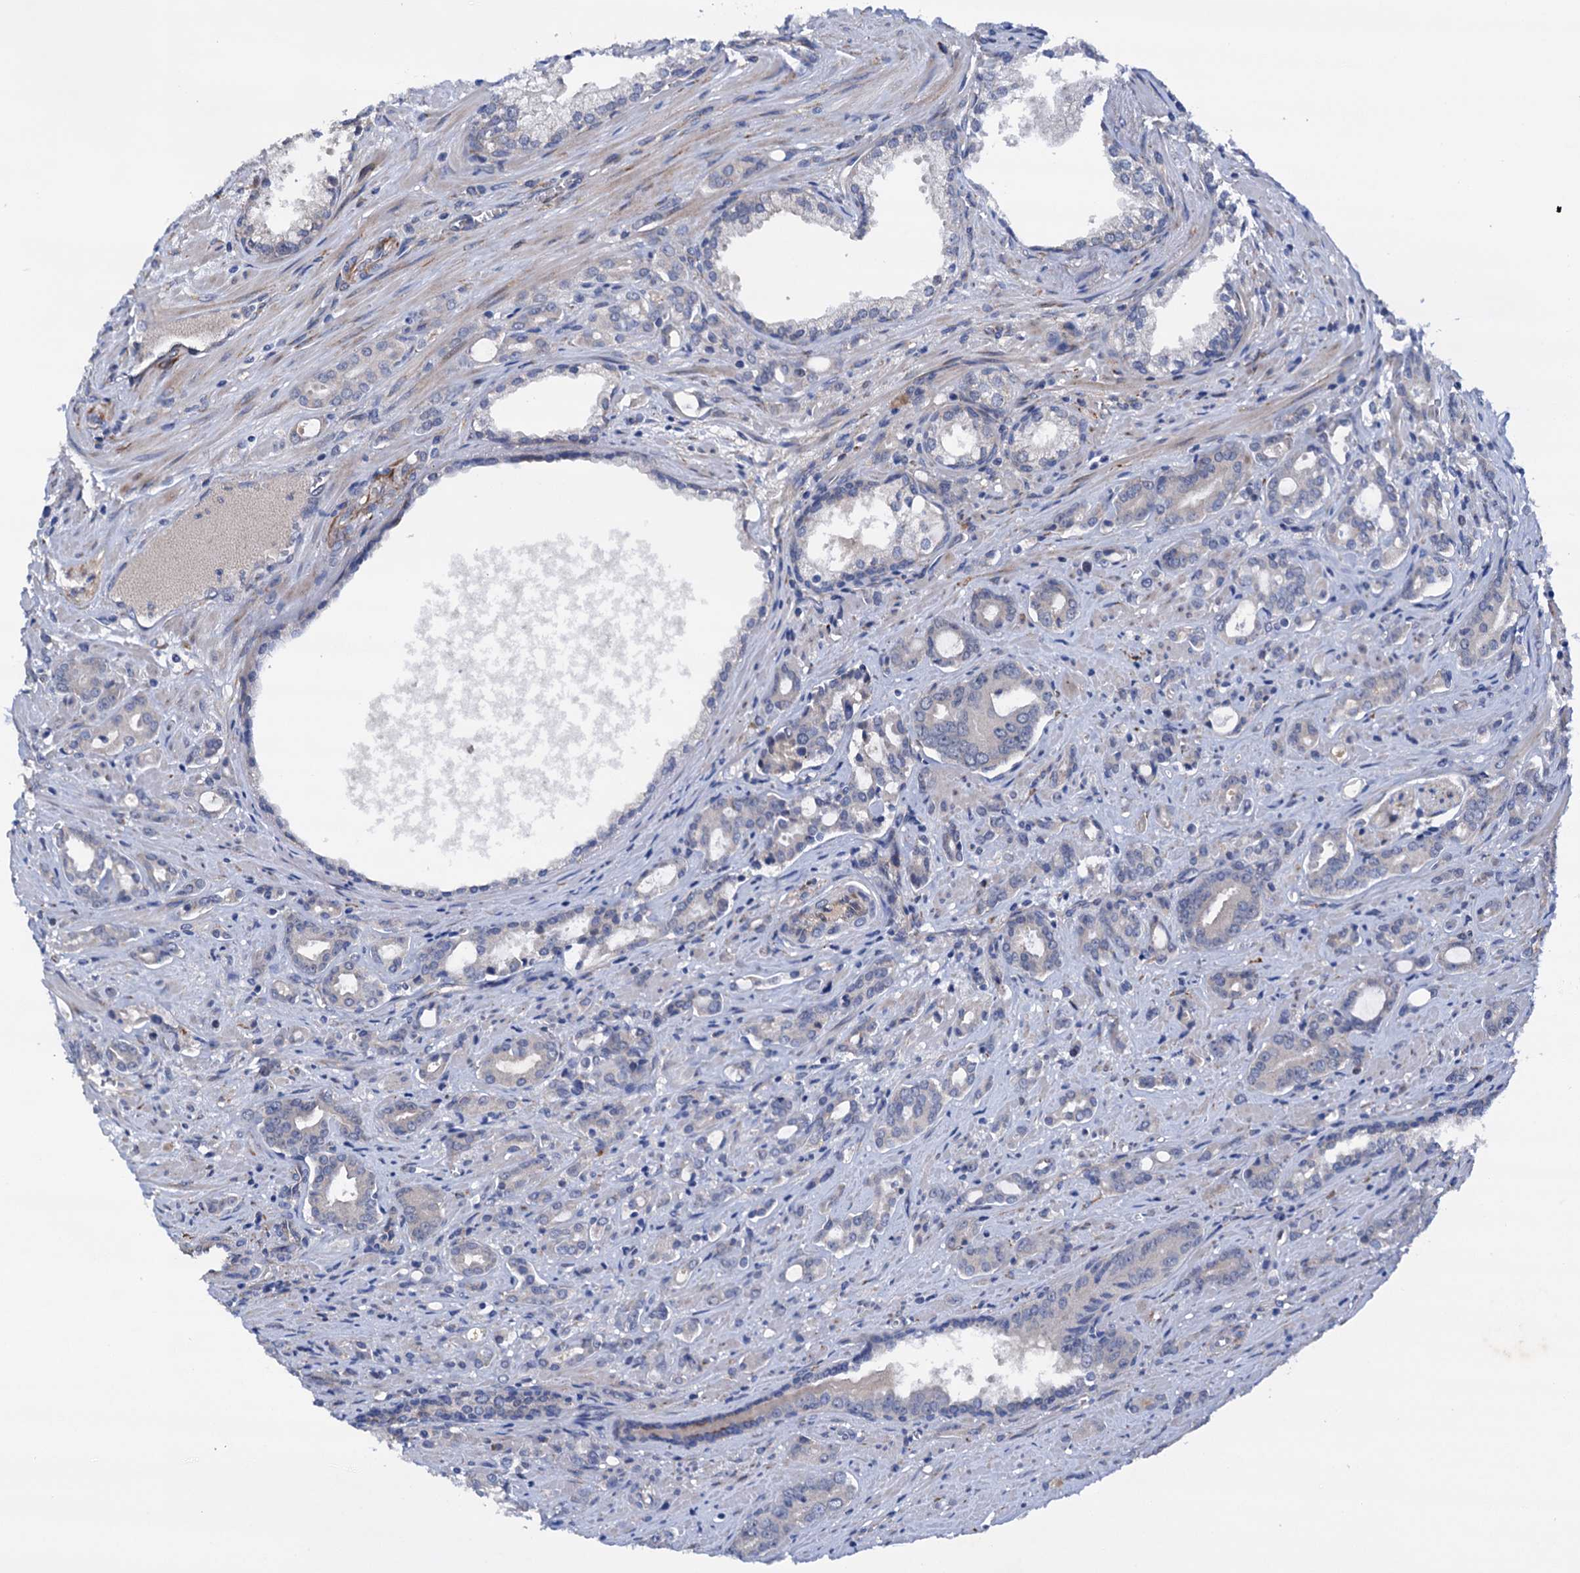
{"staining": {"intensity": "negative", "quantity": "none", "location": "none"}, "tissue": "prostate cancer", "cell_type": "Tumor cells", "image_type": "cancer", "snomed": [{"axis": "morphology", "description": "Adenocarcinoma, High grade"}, {"axis": "topography", "description": "Prostate"}], "caption": "A histopathology image of prostate cancer stained for a protein shows no brown staining in tumor cells.", "gene": "RASSF9", "patient": {"sex": "male", "age": 72}}